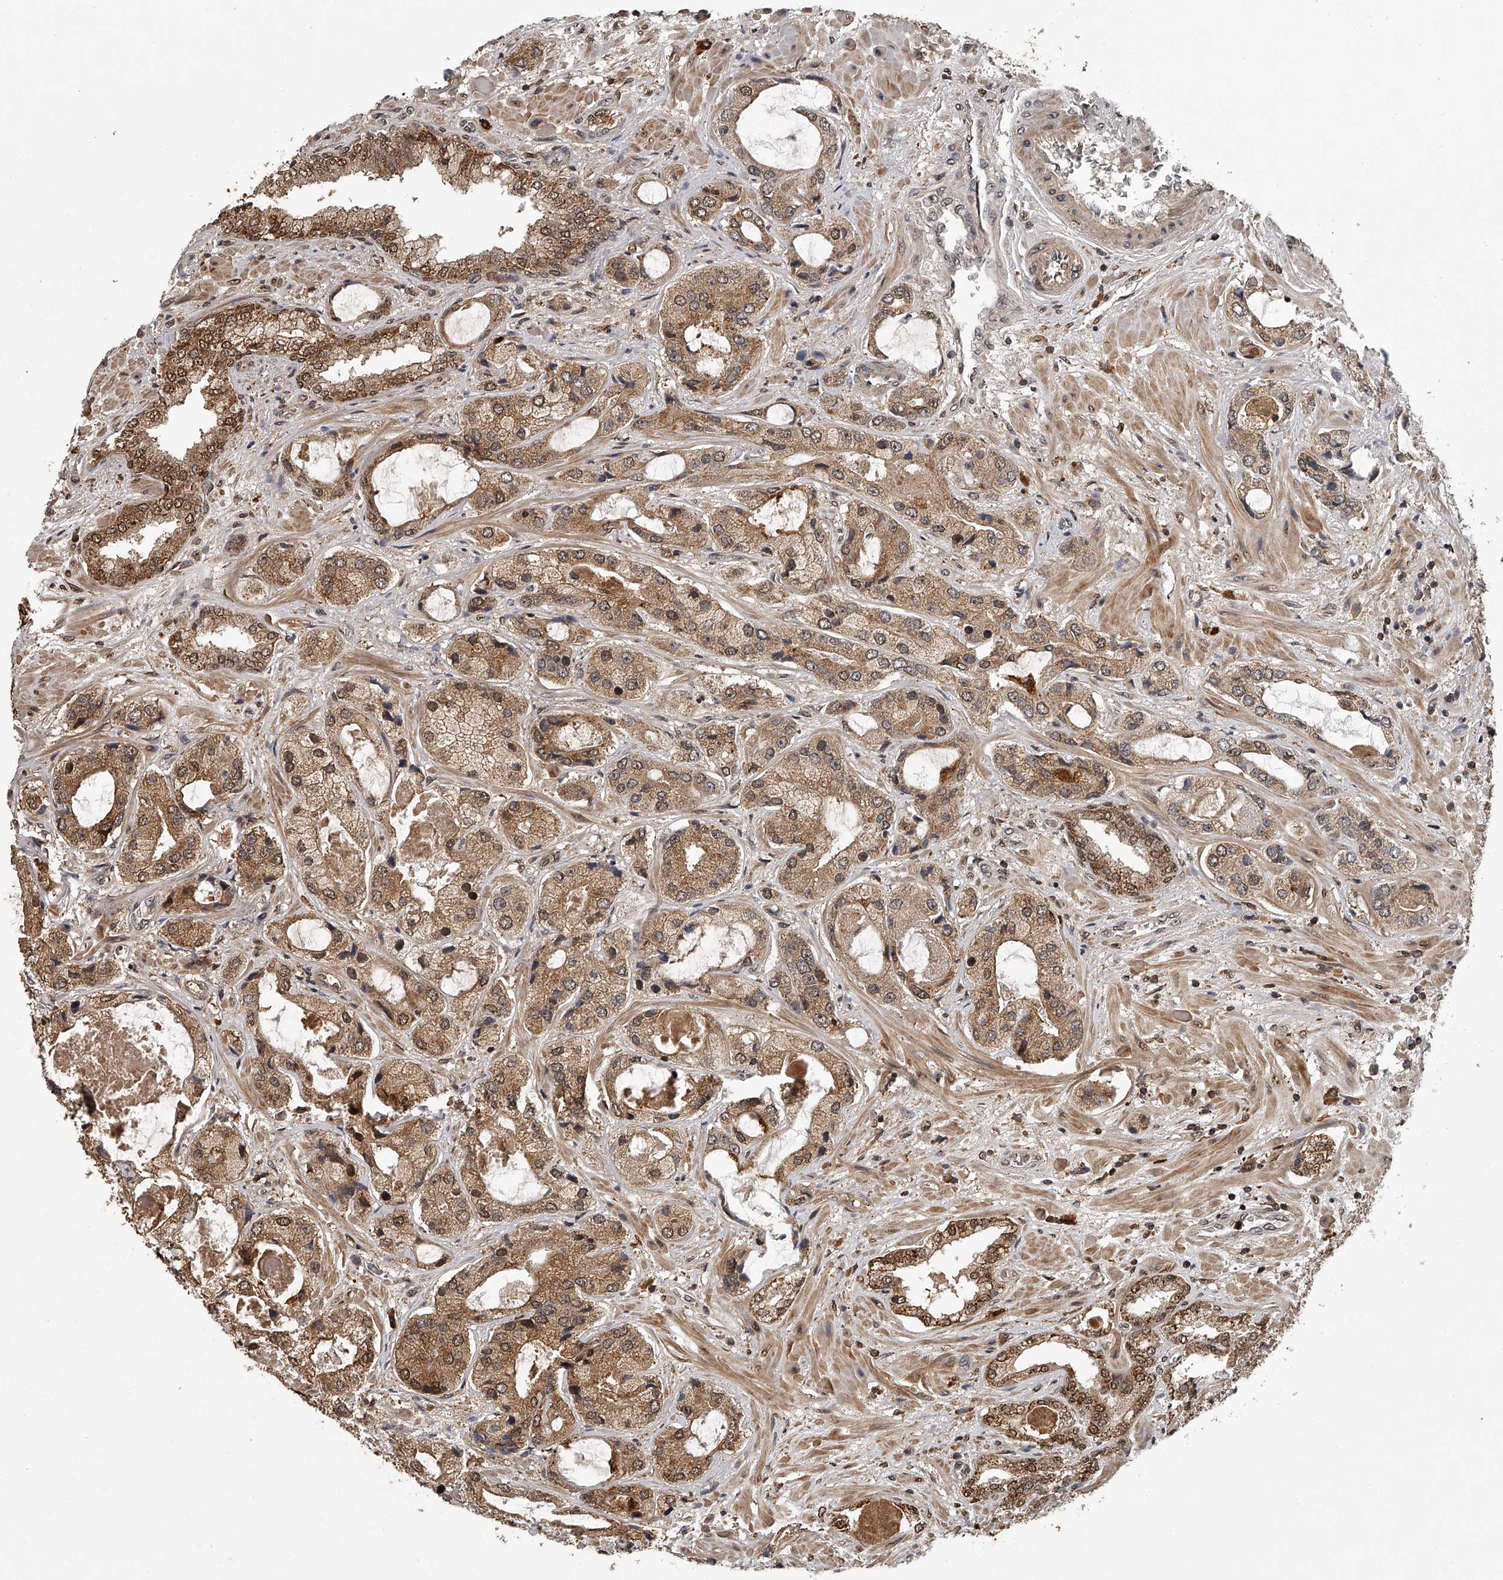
{"staining": {"intensity": "moderate", "quantity": ">75%", "location": "cytoplasmic/membranous,nuclear"}, "tissue": "prostate cancer", "cell_type": "Tumor cells", "image_type": "cancer", "snomed": [{"axis": "morphology", "description": "Normal tissue, NOS"}, {"axis": "morphology", "description": "Adenocarcinoma, High grade"}, {"axis": "topography", "description": "Prostate"}, {"axis": "topography", "description": "Peripheral nerve tissue"}], "caption": "Prostate cancer stained with a brown dye displays moderate cytoplasmic/membranous and nuclear positive staining in about >75% of tumor cells.", "gene": "PLEKHG1", "patient": {"sex": "male", "age": 59}}